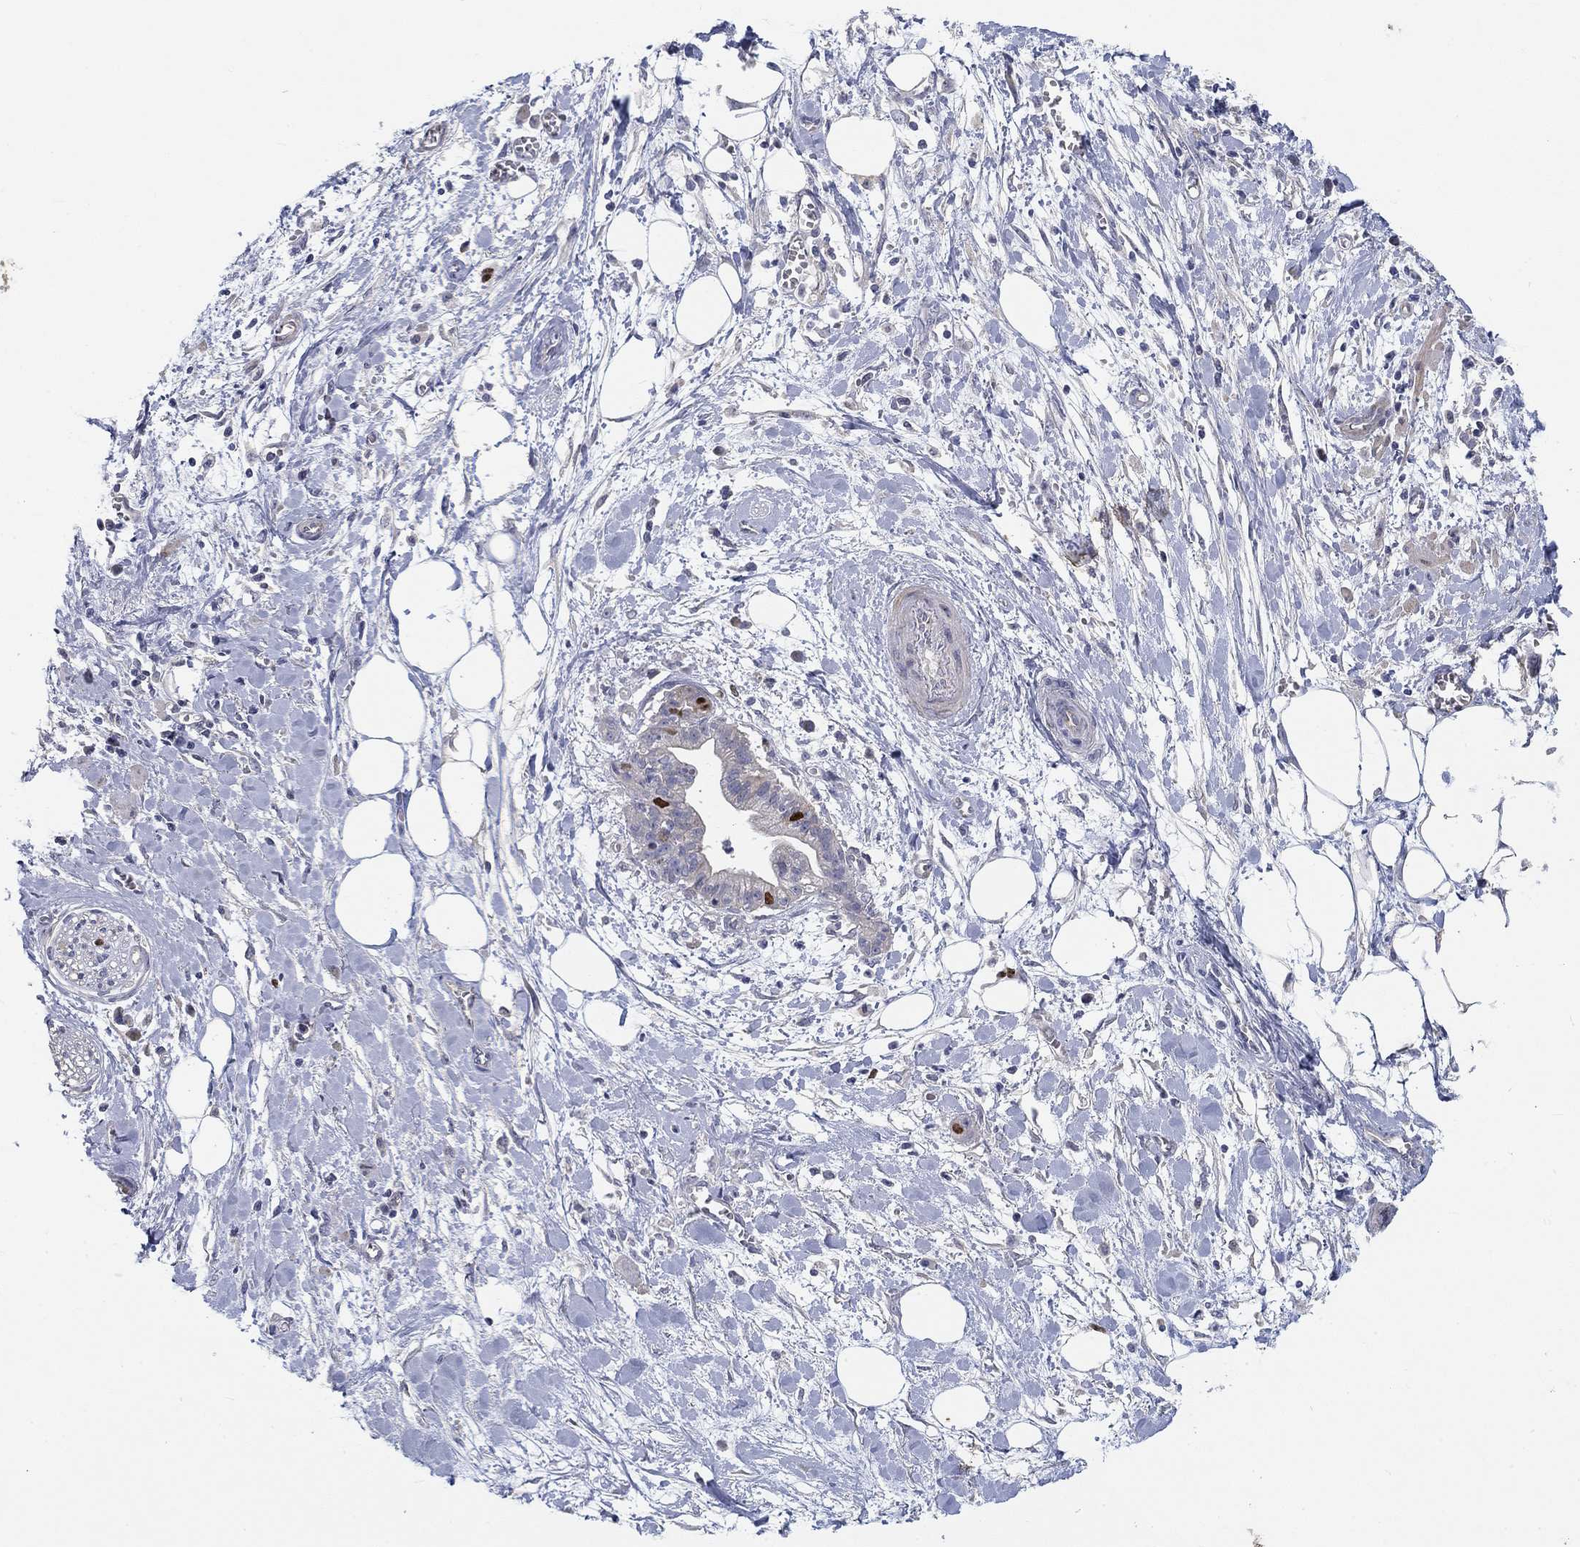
{"staining": {"intensity": "strong", "quantity": "<25%", "location": "nuclear"}, "tissue": "pancreatic cancer", "cell_type": "Tumor cells", "image_type": "cancer", "snomed": [{"axis": "morphology", "description": "Normal tissue, NOS"}, {"axis": "morphology", "description": "Adenocarcinoma, NOS"}, {"axis": "topography", "description": "Lymph node"}, {"axis": "topography", "description": "Pancreas"}], "caption": "The image shows a brown stain indicating the presence of a protein in the nuclear of tumor cells in pancreatic cancer (adenocarcinoma). Nuclei are stained in blue.", "gene": "PRC1", "patient": {"sex": "female", "age": 58}}